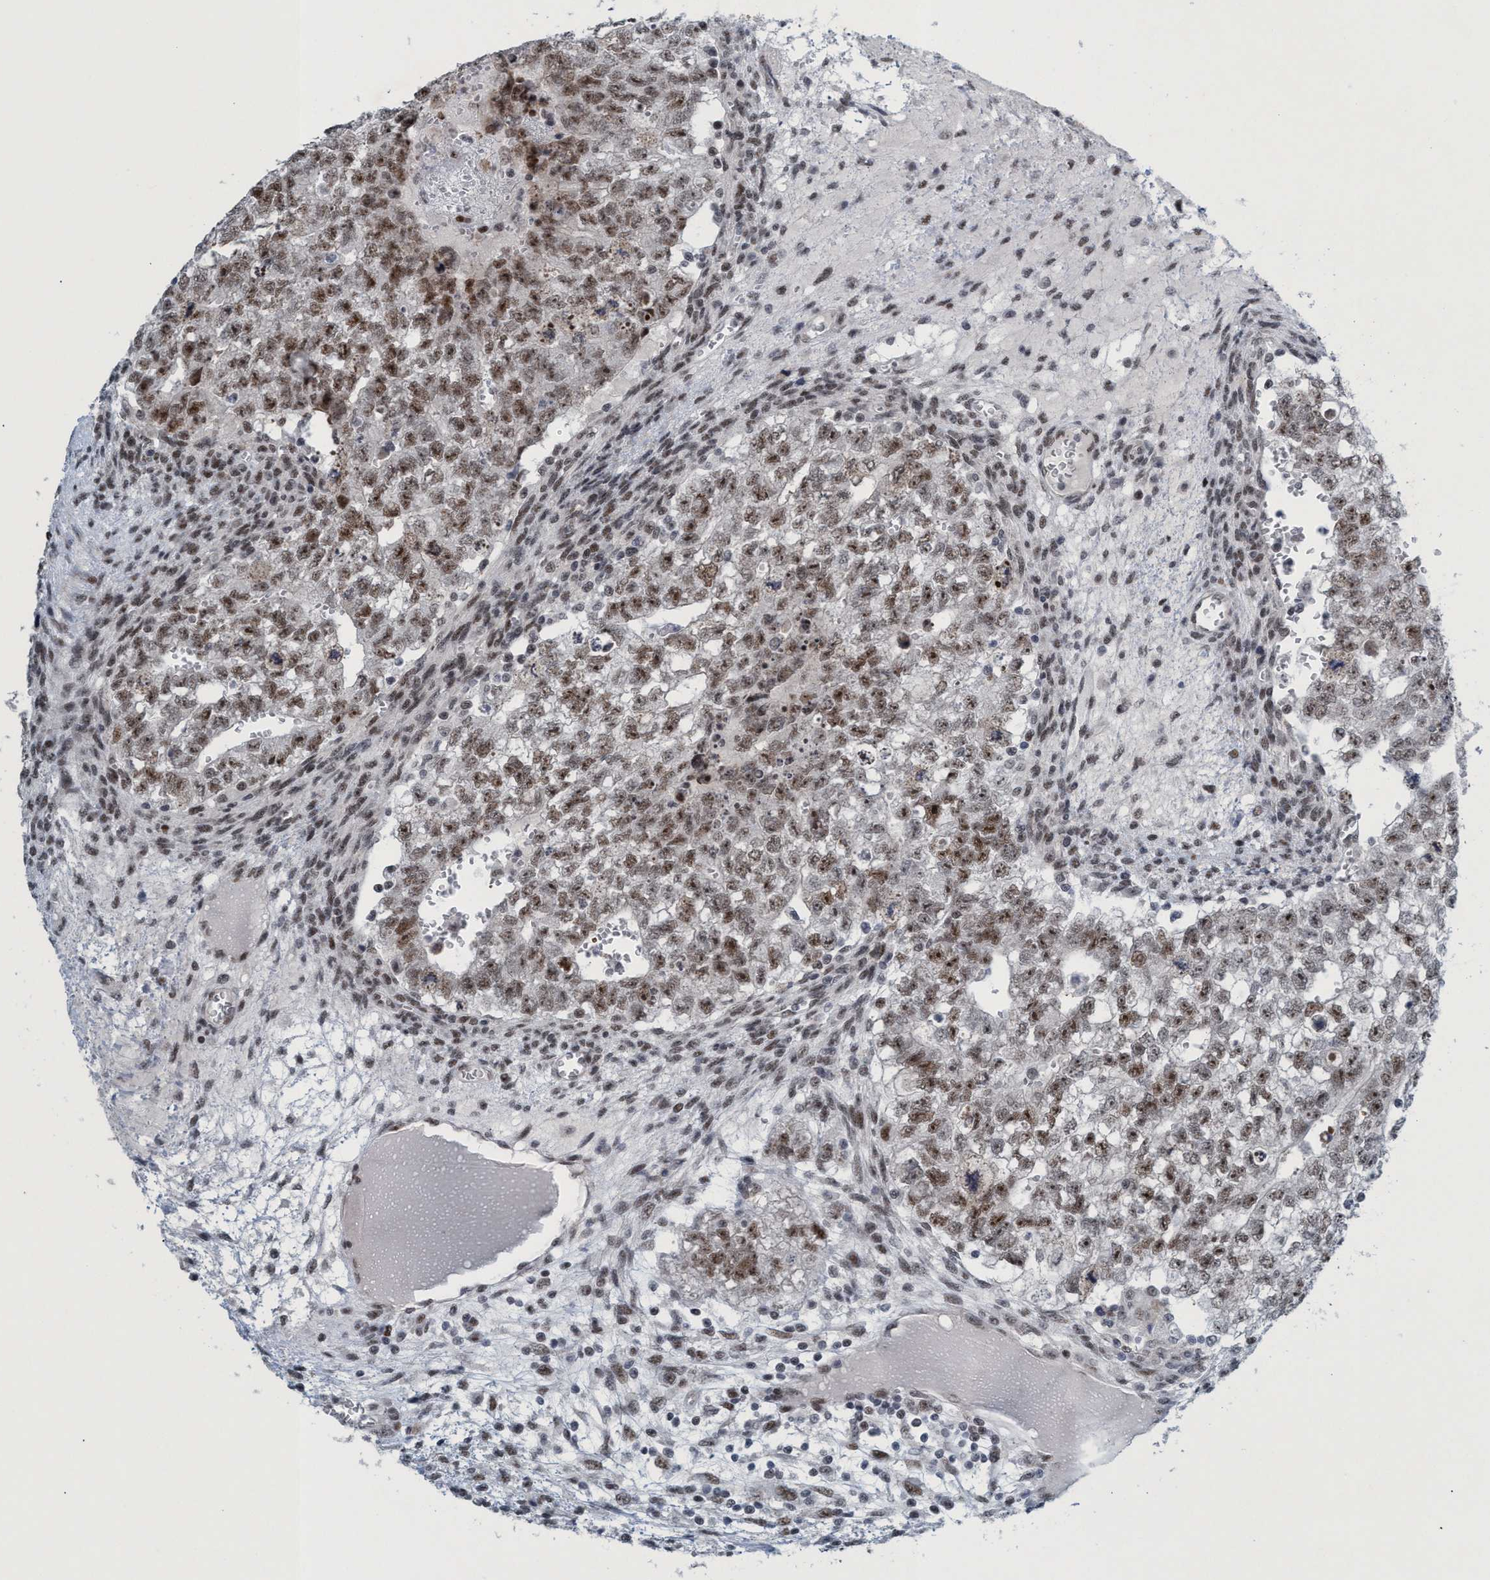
{"staining": {"intensity": "moderate", "quantity": ">75%", "location": "nuclear"}, "tissue": "testis cancer", "cell_type": "Tumor cells", "image_type": "cancer", "snomed": [{"axis": "morphology", "description": "Seminoma, NOS"}, {"axis": "morphology", "description": "Carcinoma, Embryonal, NOS"}, {"axis": "topography", "description": "Testis"}], "caption": "Immunohistochemical staining of human testis cancer (embryonal carcinoma) shows medium levels of moderate nuclear protein staining in about >75% of tumor cells.", "gene": "CWC27", "patient": {"sex": "male", "age": 38}}